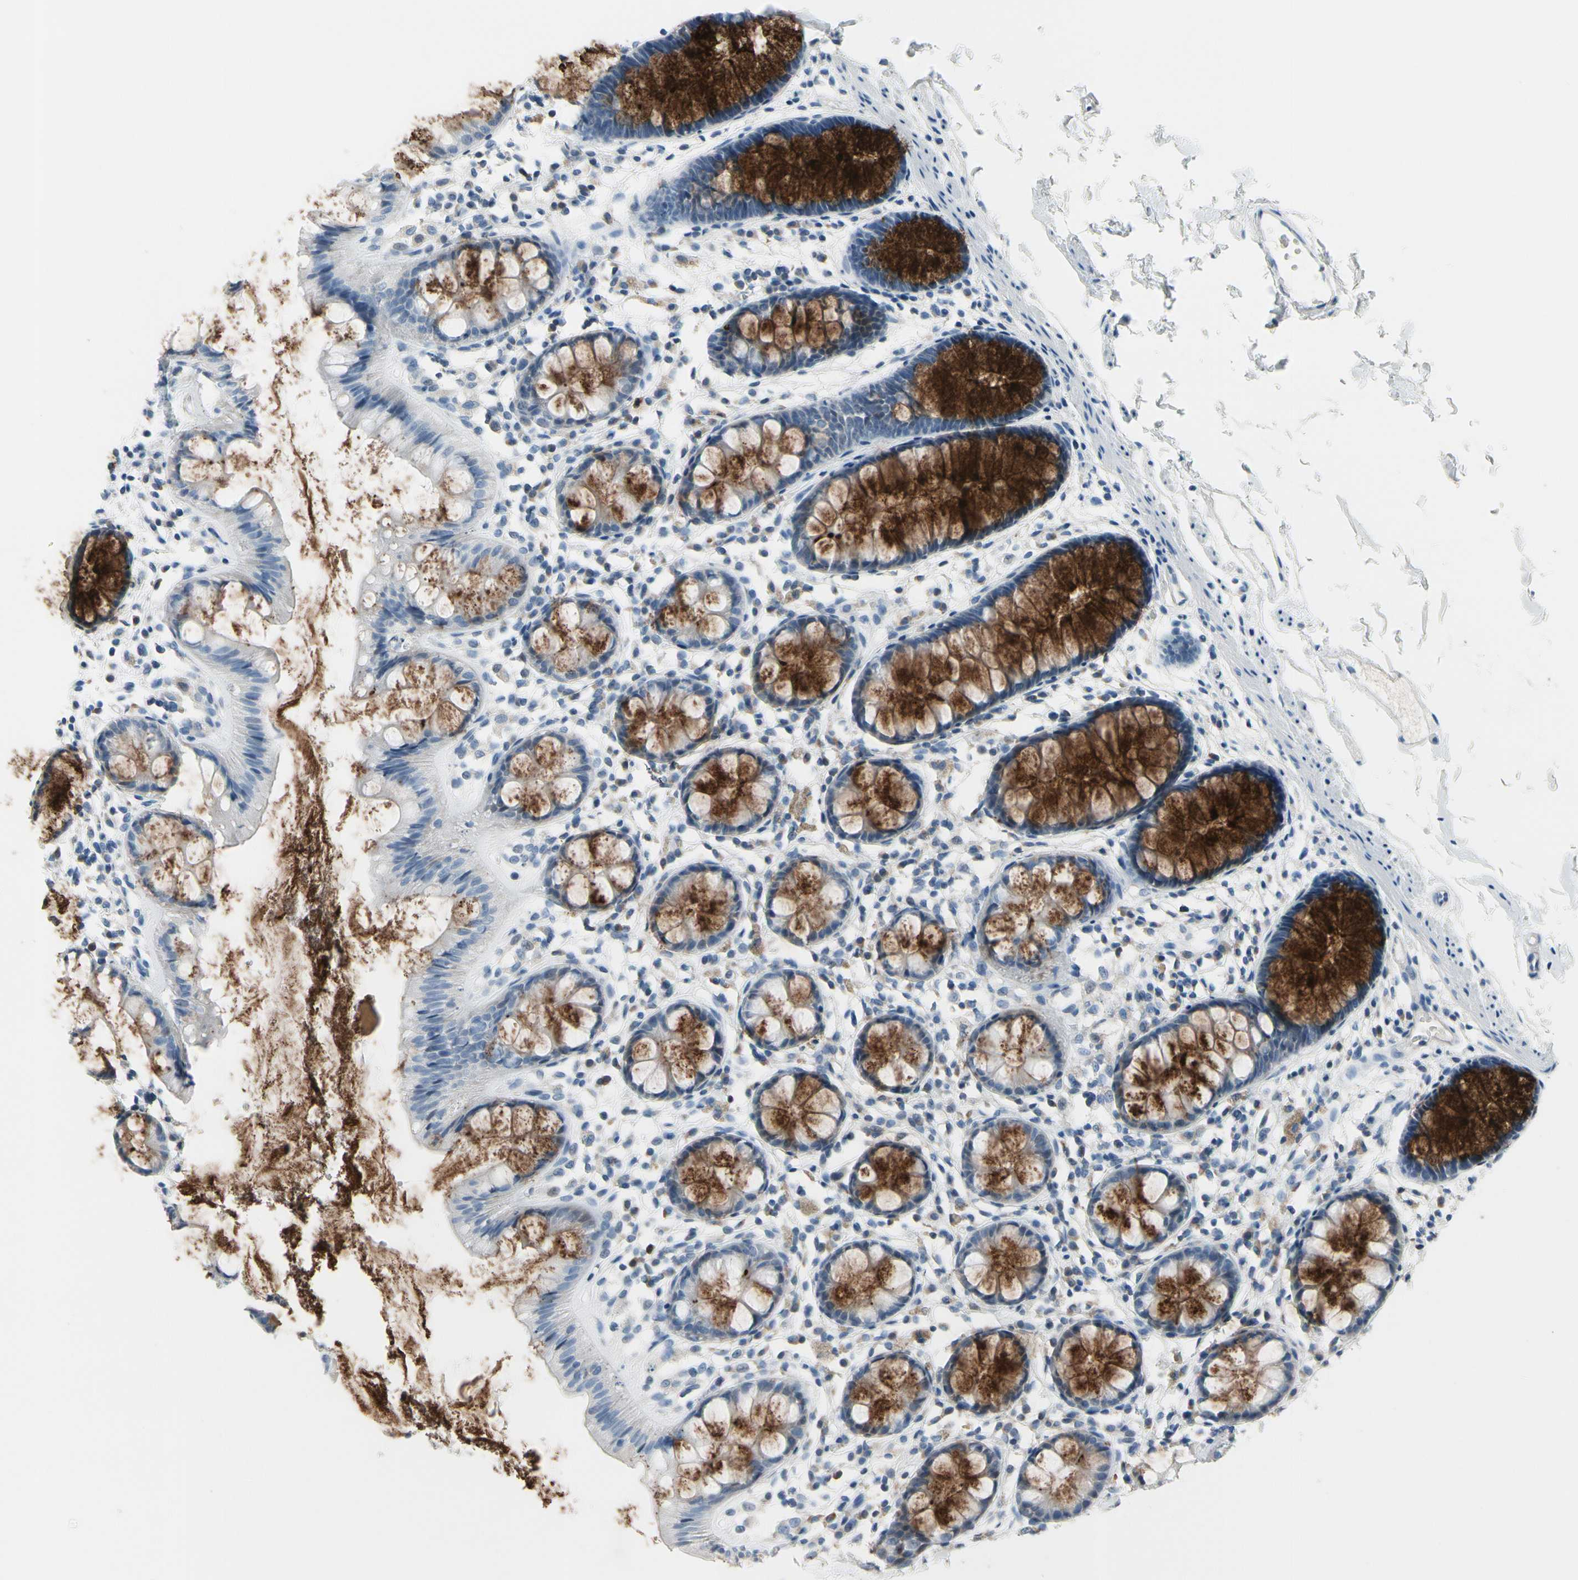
{"staining": {"intensity": "strong", "quantity": ">75%", "location": "cytoplasmic/membranous"}, "tissue": "rectum", "cell_type": "Glandular cells", "image_type": "normal", "snomed": [{"axis": "morphology", "description": "Normal tissue, NOS"}, {"axis": "topography", "description": "Rectum"}], "caption": "Unremarkable rectum reveals strong cytoplasmic/membranous expression in approximately >75% of glandular cells (brown staining indicates protein expression, while blue staining denotes nuclei)..", "gene": "MUC5B", "patient": {"sex": "female", "age": 66}}